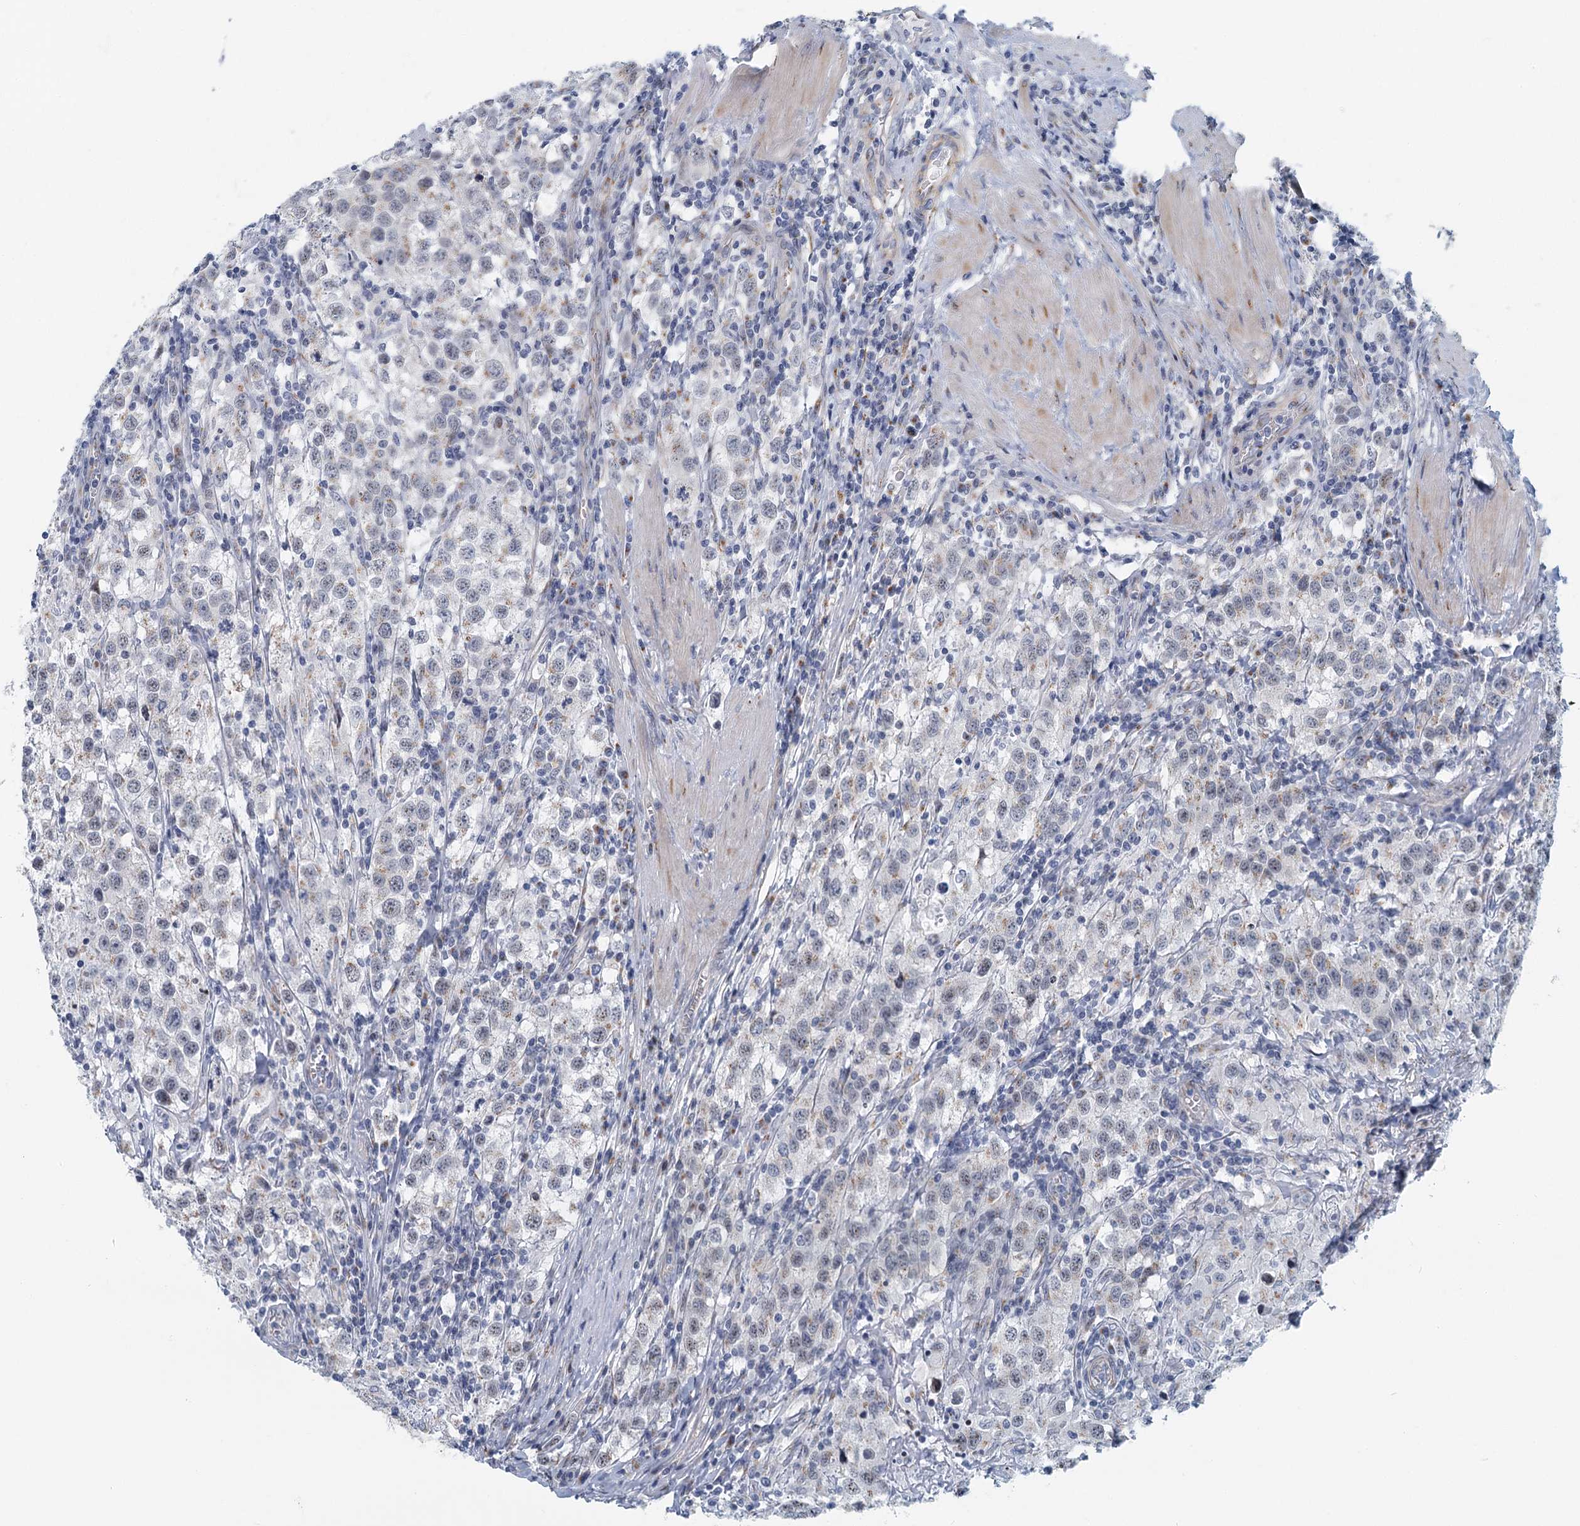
{"staining": {"intensity": "weak", "quantity": "<25%", "location": "cytoplasmic/membranous"}, "tissue": "testis cancer", "cell_type": "Tumor cells", "image_type": "cancer", "snomed": [{"axis": "morphology", "description": "Seminoma, NOS"}, {"axis": "morphology", "description": "Carcinoma, Embryonal, NOS"}, {"axis": "topography", "description": "Testis"}], "caption": "Tumor cells show no significant protein staining in testis seminoma.", "gene": "ZNF527", "patient": {"sex": "male", "age": 43}}